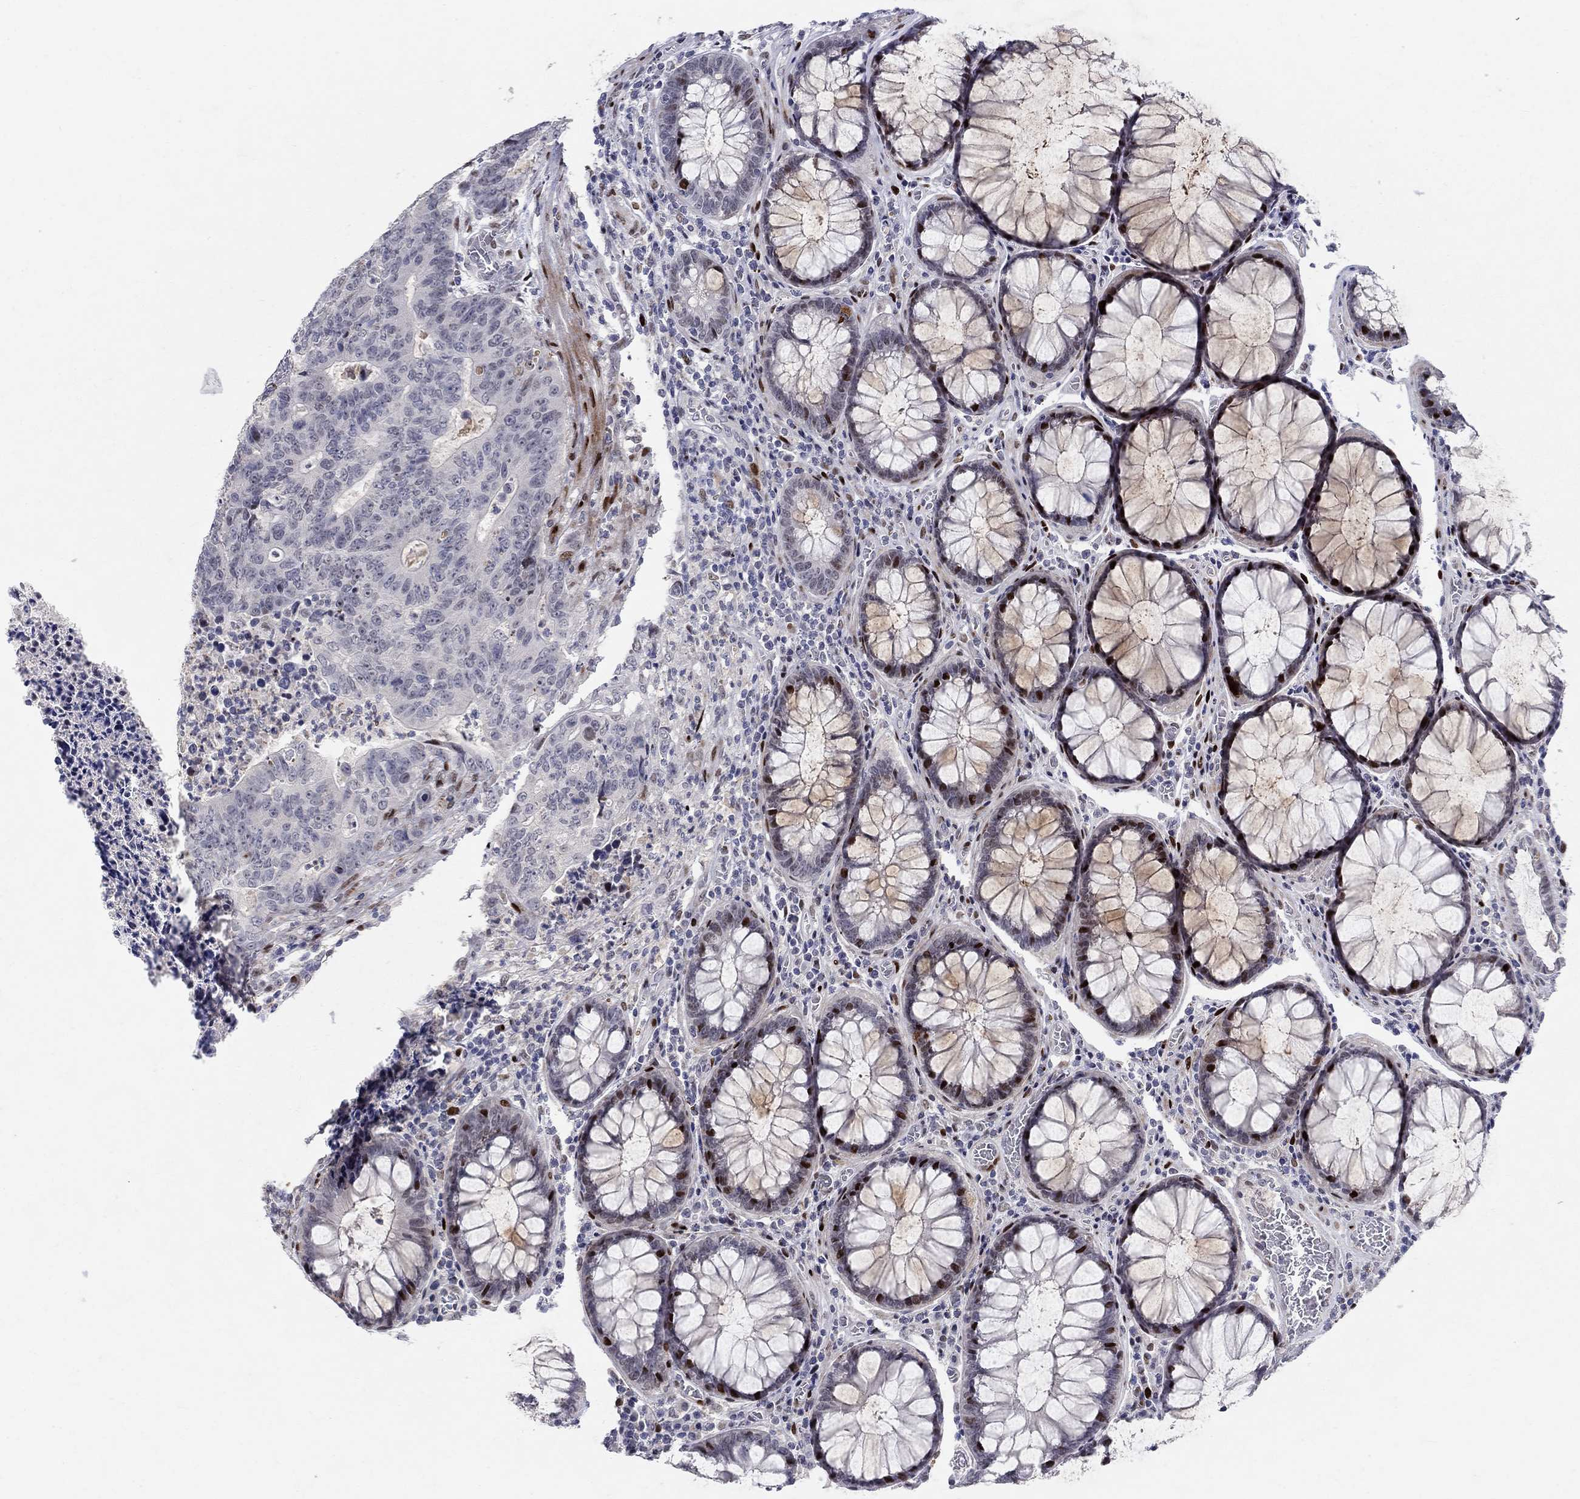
{"staining": {"intensity": "negative", "quantity": "none", "location": "none"}, "tissue": "colorectal cancer", "cell_type": "Tumor cells", "image_type": "cancer", "snomed": [{"axis": "morphology", "description": "Adenocarcinoma, NOS"}, {"axis": "topography", "description": "Colon"}], "caption": "Image shows no protein positivity in tumor cells of colorectal cancer (adenocarcinoma) tissue. (Stains: DAB IHC with hematoxylin counter stain, Microscopy: brightfield microscopy at high magnification).", "gene": "RAPGEF5", "patient": {"sex": "female", "age": 48}}